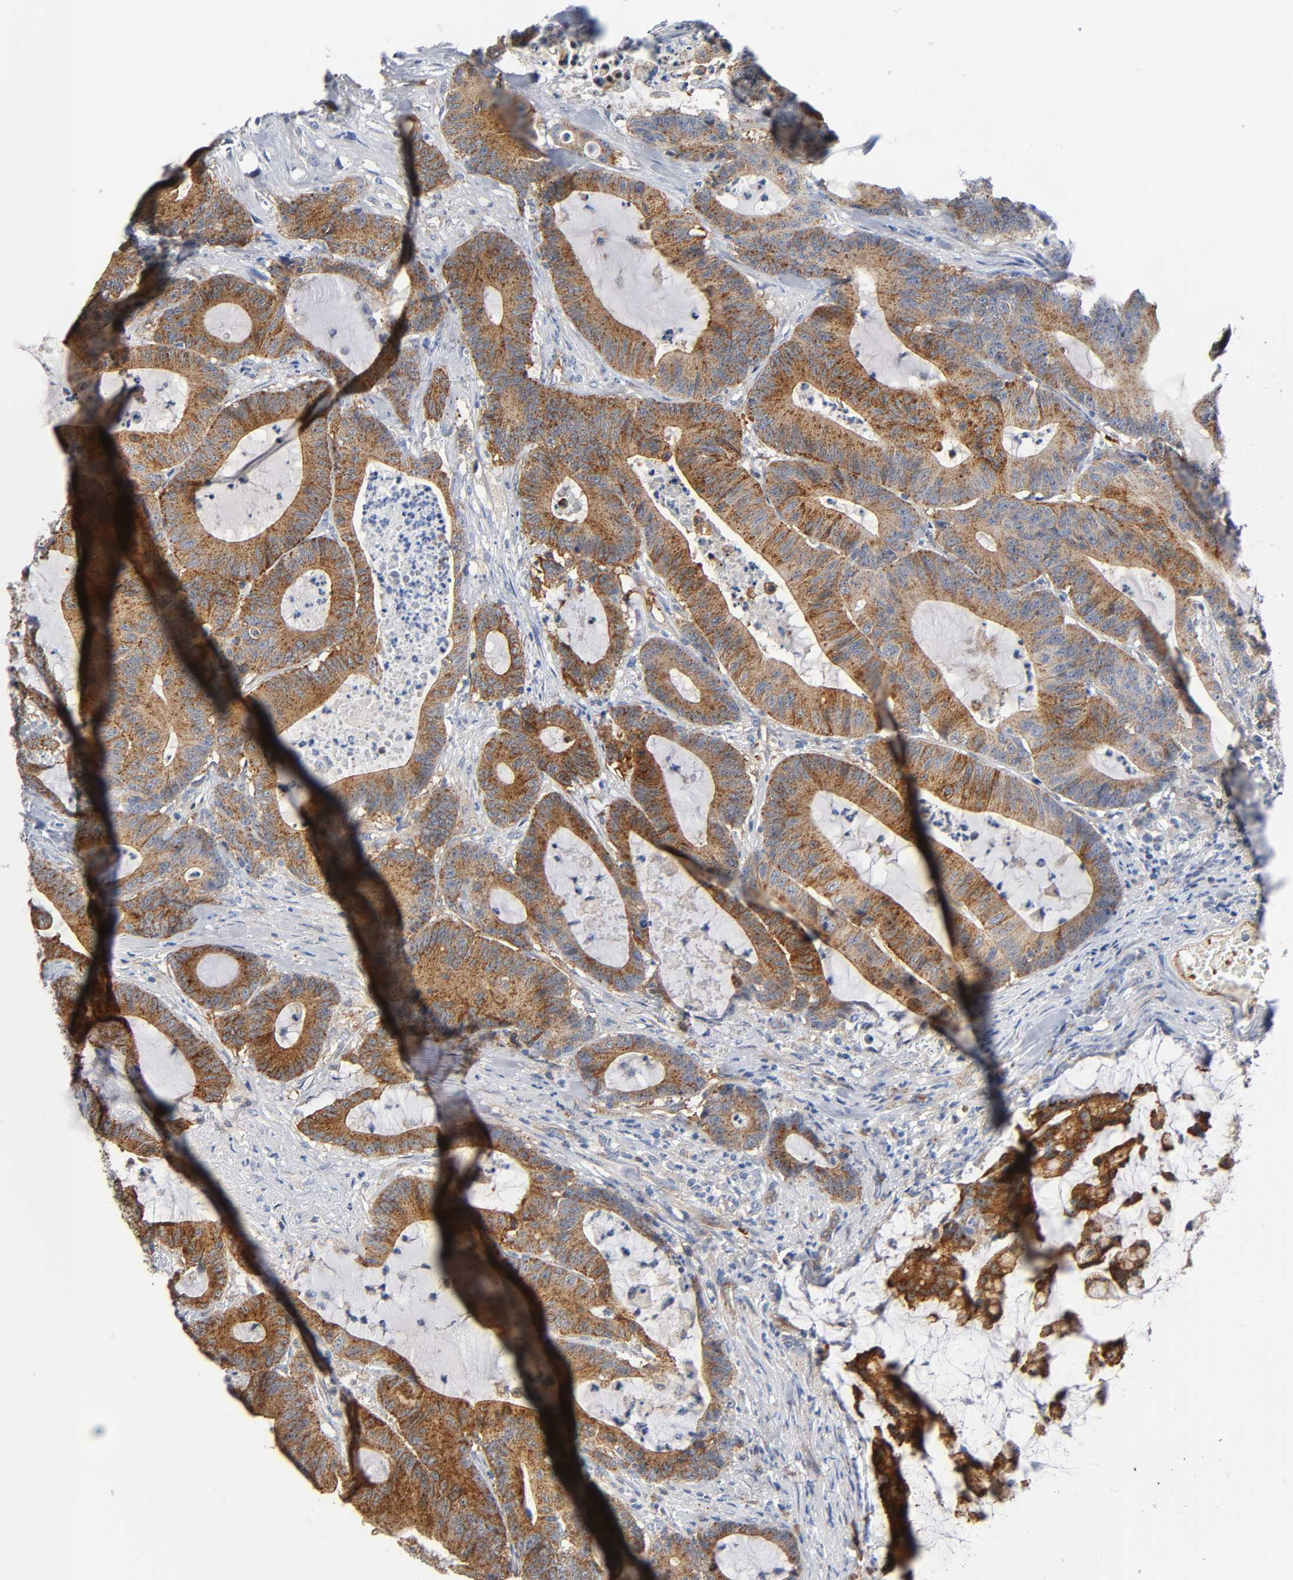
{"staining": {"intensity": "strong", "quantity": "25%-75%", "location": "cytoplasmic/membranous"}, "tissue": "colorectal cancer", "cell_type": "Tumor cells", "image_type": "cancer", "snomed": [{"axis": "morphology", "description": "Adenocarcinoma, NOS"}, {"axis": "topography", "description": "Colon"}], "caption": "Protein analysis of adenocarcinoma (colorectal) tissue shows strong cytoplasmic/membranous positivity in approximately 25%-75% of tumor cells. (Stains: DAB (3,3'-diaminobenzidine) in brown, nuclei in blue, Microscopy: brightfield microscopy at high magnification).", "gene": "CD2AP", "patient": {"sex": "female", "age": 84}}